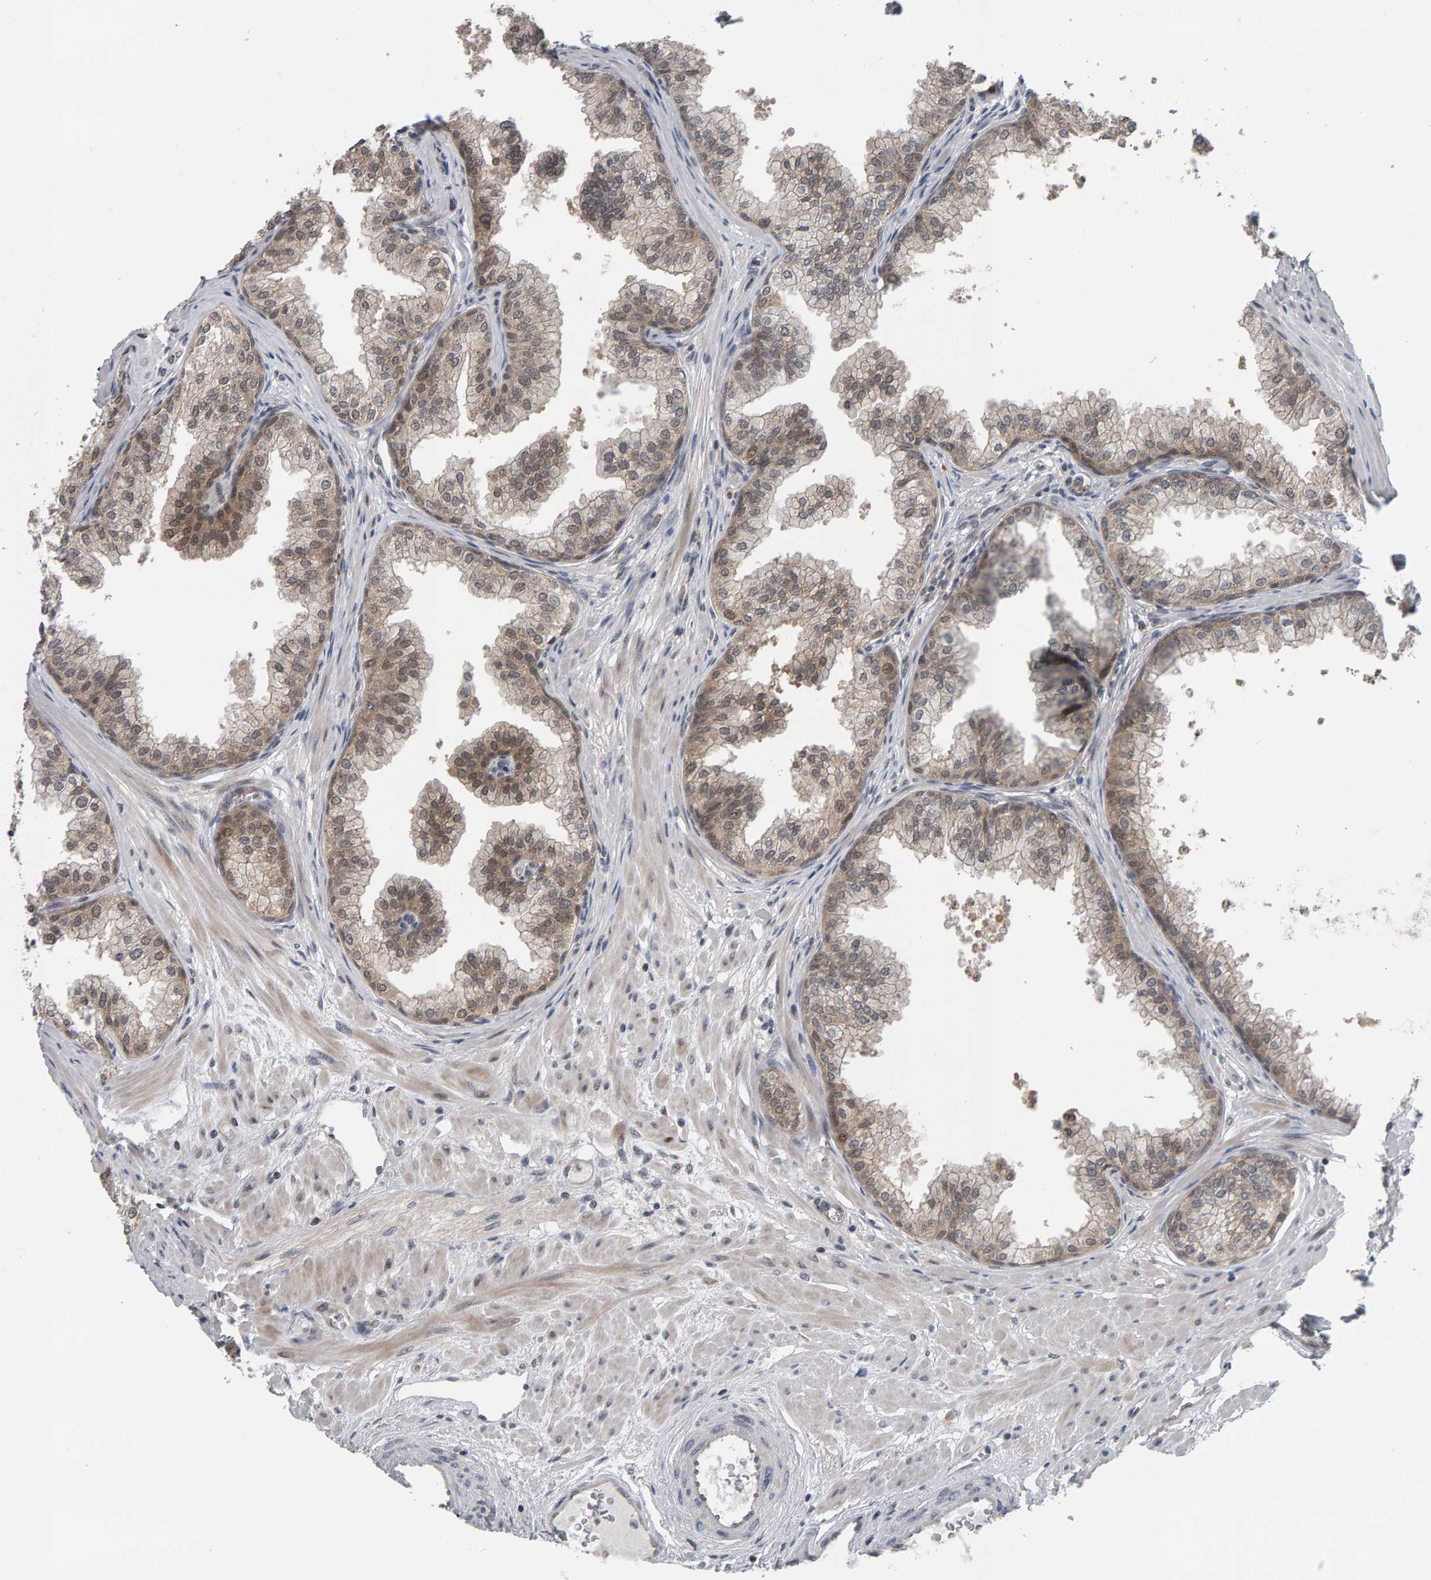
{"staining": {"intensity": "weak", "quantity": "<25%", "location": "cytoplasmic/membranous"}, "tissue": "prostate", "cell_type": "Glandular cells", "image_type": "normal", "snomed": [{"axis": "morphology", "description": "Normal tissue, NOS"}, {"axis": "morphology", "description": "Urothelial carcinoma, Low grade"}, {"axis": "topography", "description": "Urinary bladder"}, {"axis": "topography", "description": "Prostate"}], "caption": "Immunohistochemistry (IHC) photomicrograph of benign prostate: prostate stained with DAB (3,3'-diaminobenzidine) reveals no significant protein staining in glandular cells.", "gene": "COASY", "patient": {"sex": "male", "age": 60}}